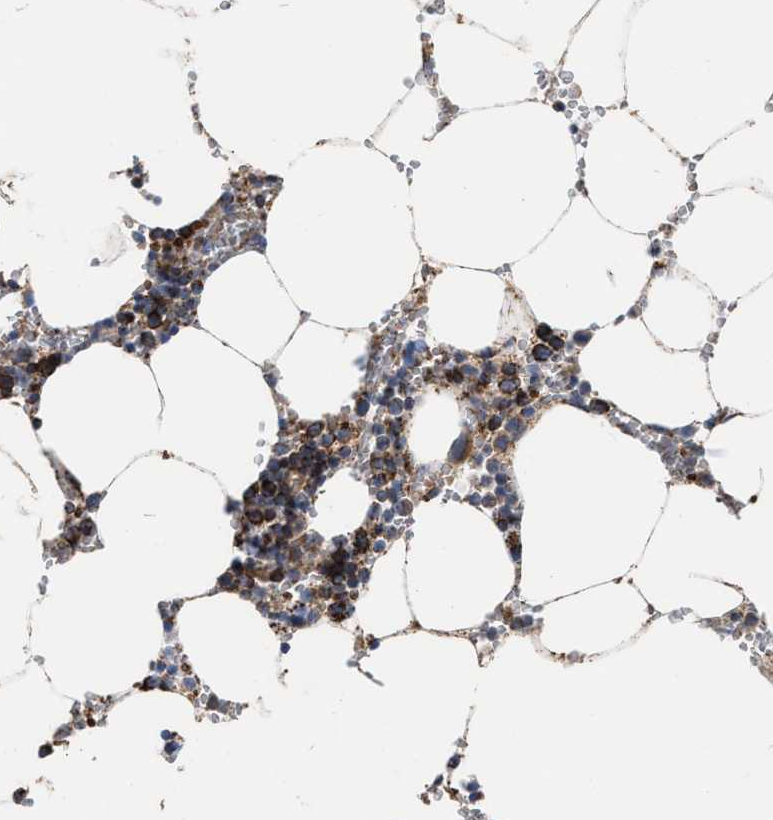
{"staining": {"intensity": "moderate", "quantity": "<25%", "location": "cytoplasmic/membranous"}, "tissue": "bone marrow", "cell_type": "Hematopoietic cells", "image_type": "normal", "snomed": [{"axis": "morphology", "description": "Normal tissue, NOS"}, {"axis": "topography", "description": "Bone marrow"}], "caption": "Protein positivity by IHC shows moderate cytoplasmic/membranous staining in approximately <25% of hematopoietic cells in benign bone marrow.", "gene": "MECR", "patient": {"sex": "male", "age": 70}}